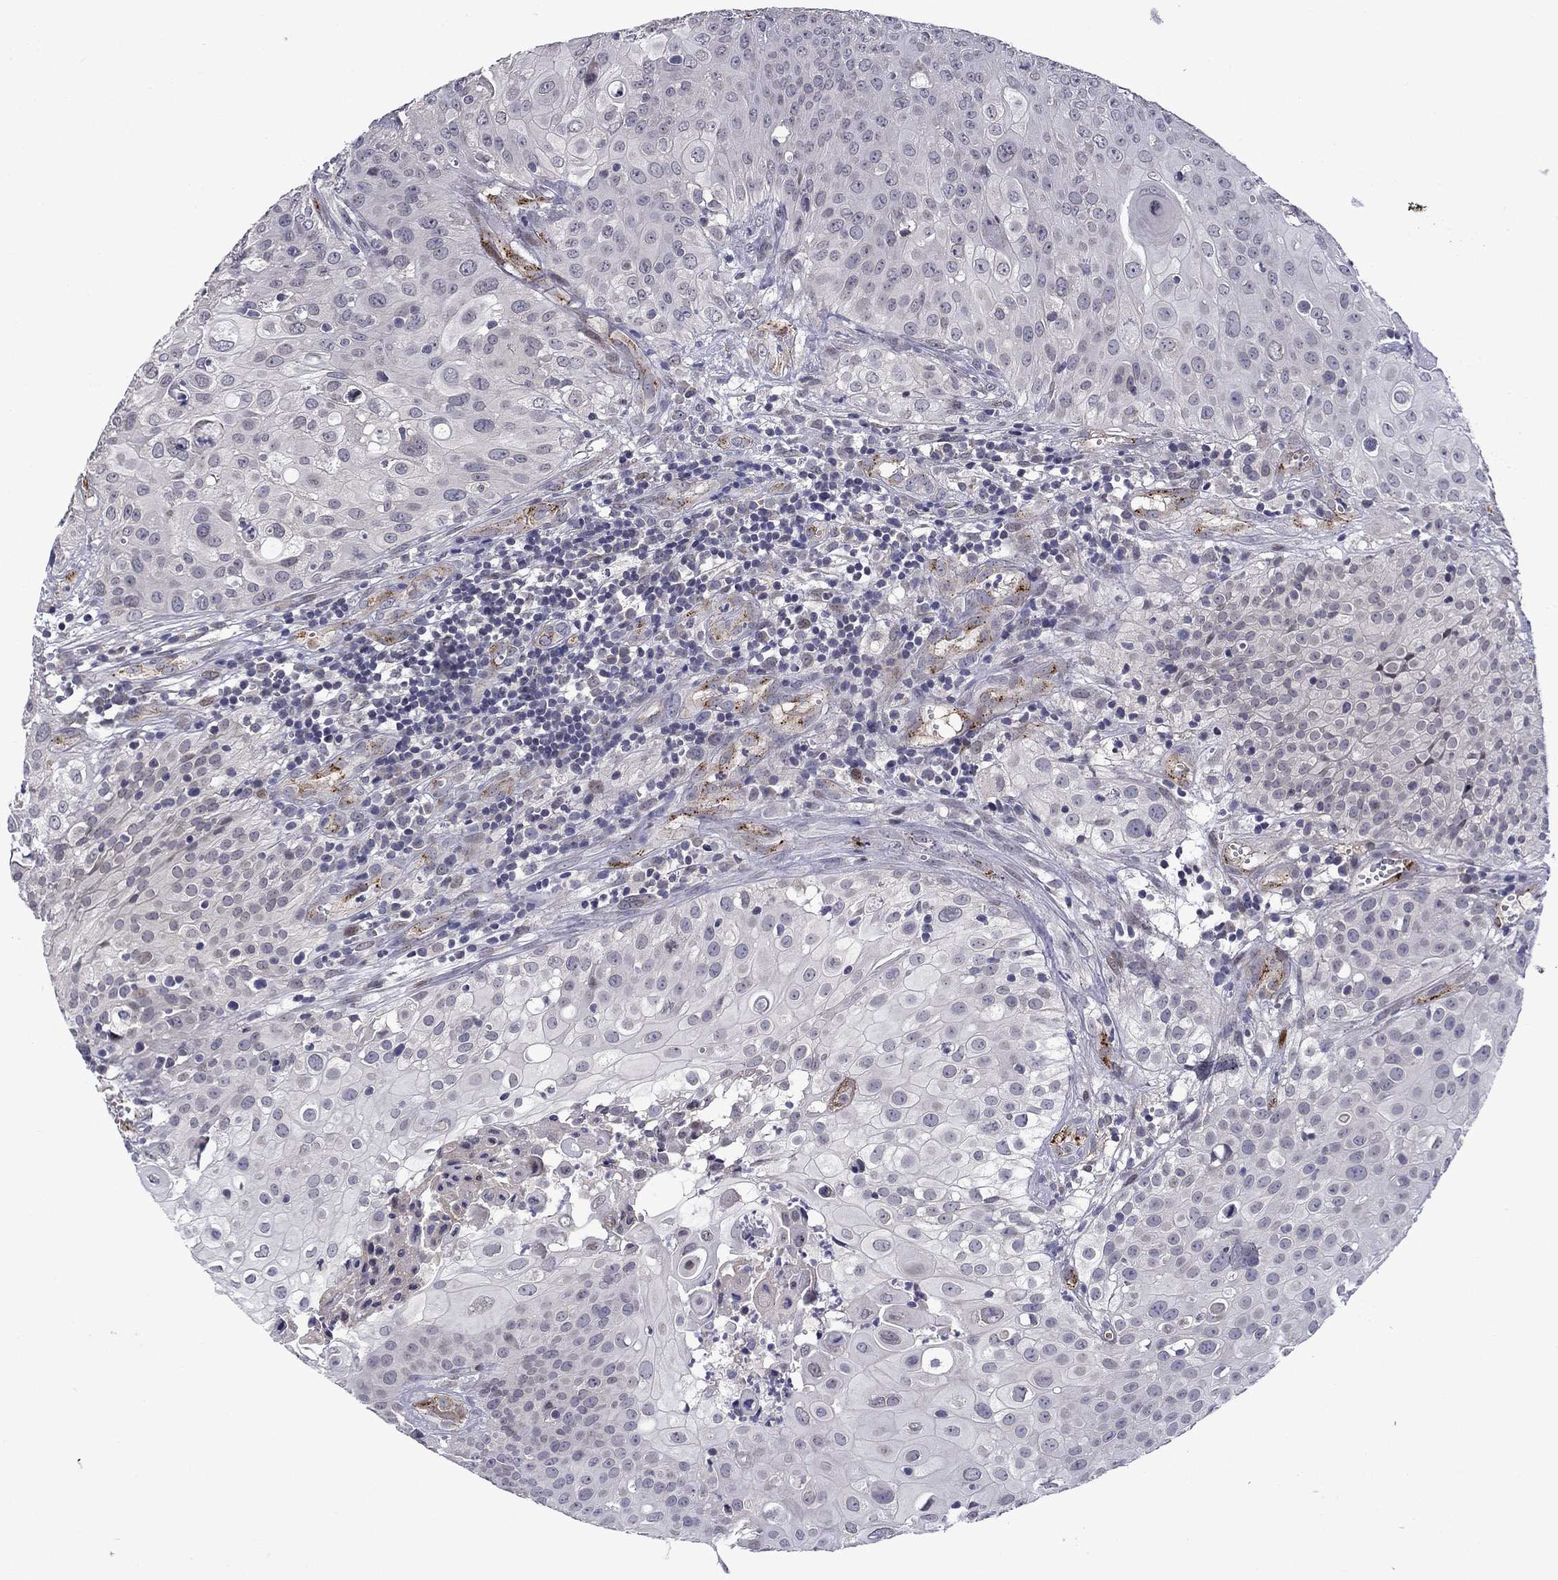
{"staining": {"intensity": "negative", "quantity": "none", "location": "none"}, "tissue": "urothelial cancer", "cell_type": "Tumor cells", "image_type": "cancer", "snomed": [{"axis": "morphology", "description": "Urothelial carcinoma, High grade"}, {"axis": "topography", "description": "Urinary bladder"}], "caption": "This is an IHC micrograph of urothelial cancer. There is no staining in tumor cells.", "gene": "SLITRK1", "patient": {"sex": "female", "age": 79}}